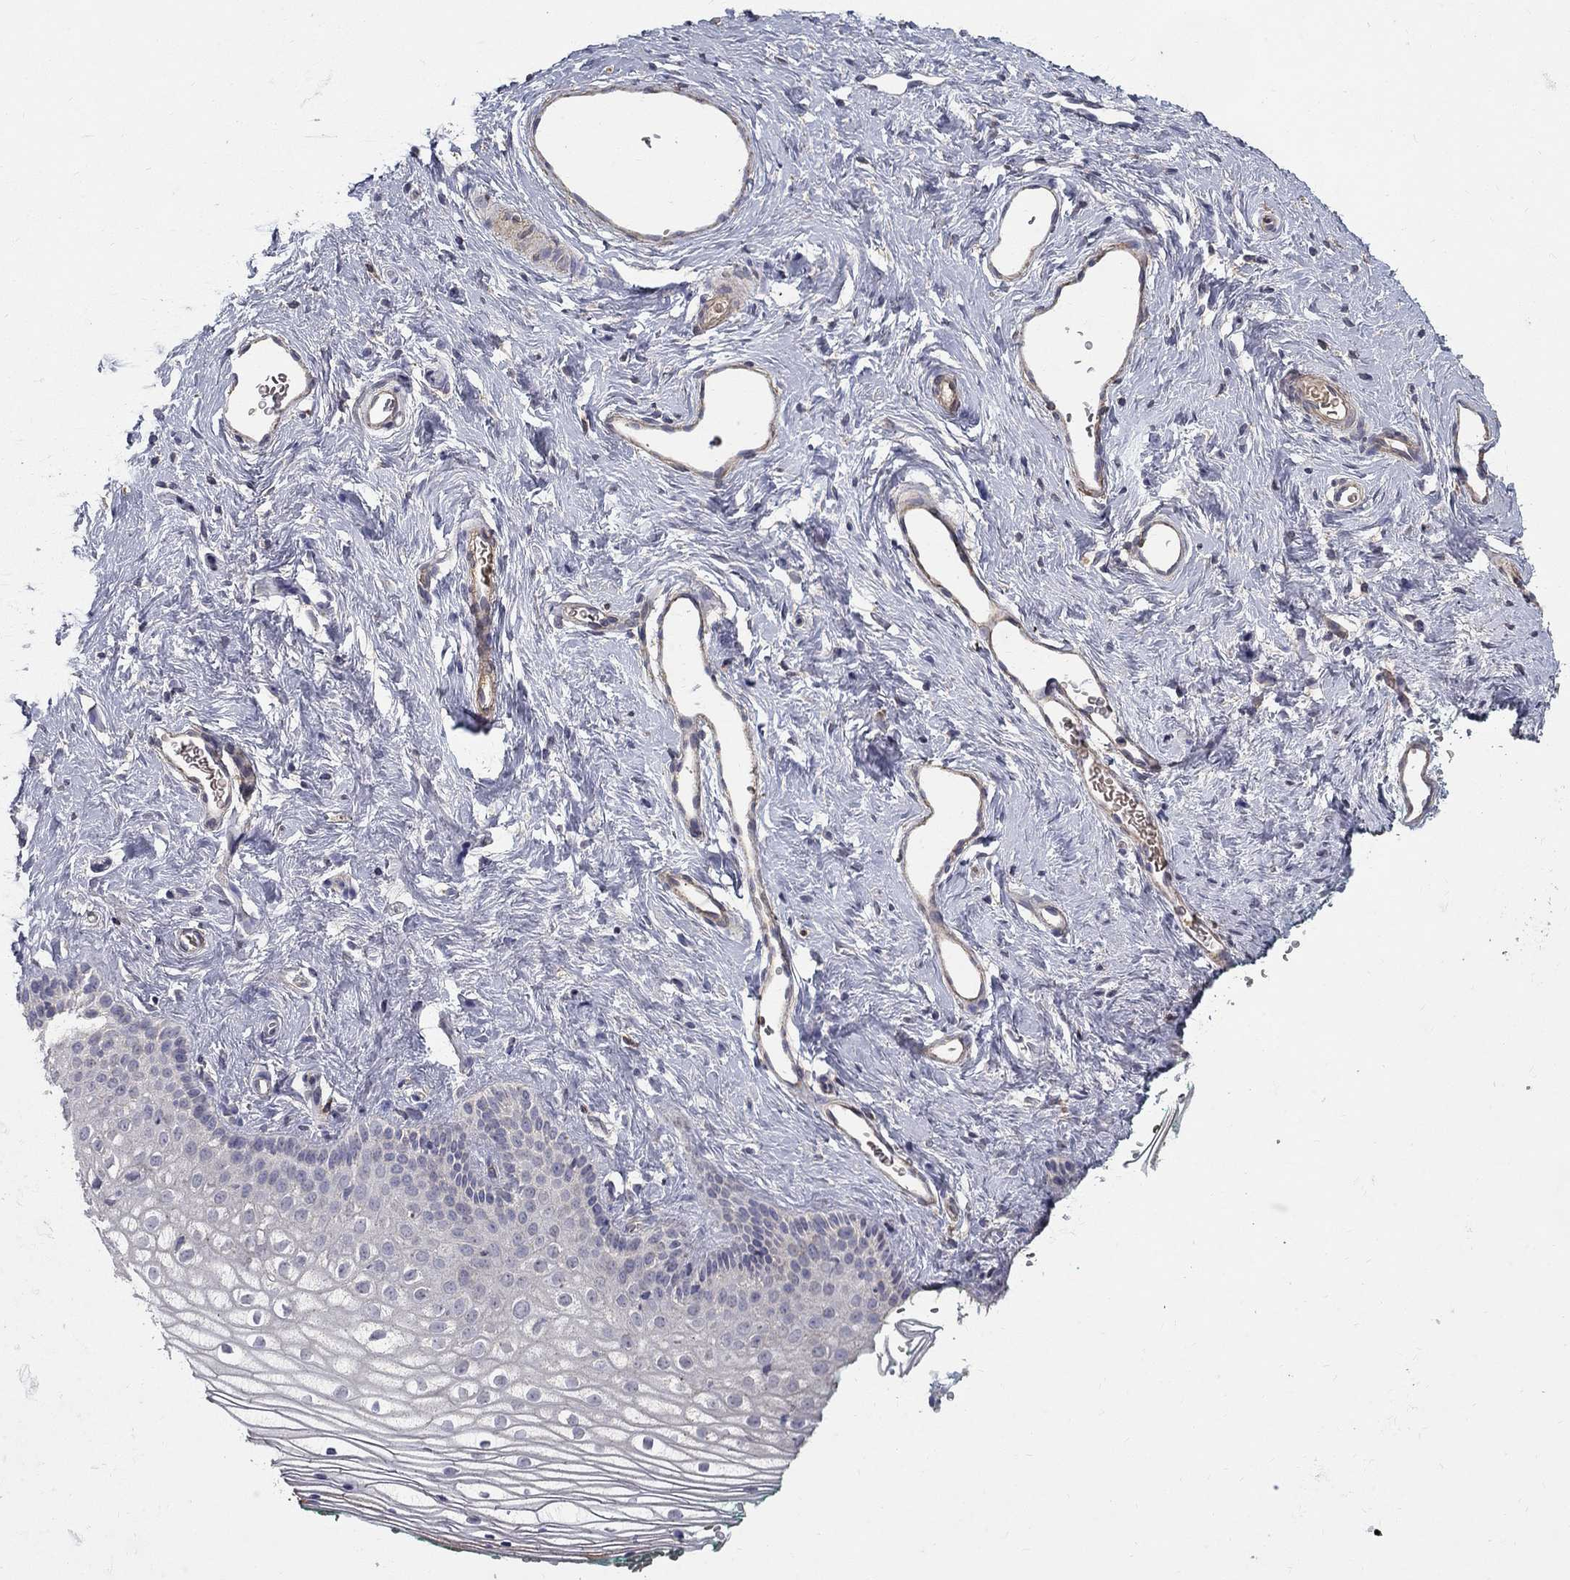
{"staining": {"intensity": "negative", "quantity": "none", "location": "none"}, "tissue": "vagina", "cell_type": "Squamous epithelial cells", "image_type": "normal", "snomed": [{"axis": "morphology", "description": "Normal tissue, NOS"}, {"axis": "topography", "description": "Vagina"}], "caption": "Squamous epithelial cells are negative for protein expression in normal human vagina. (Immunohistochemistry (ihc), brightfield microscopy, high magnification).", "gene": "MPP2", "patient": {"sex": "female", "age": 36}}